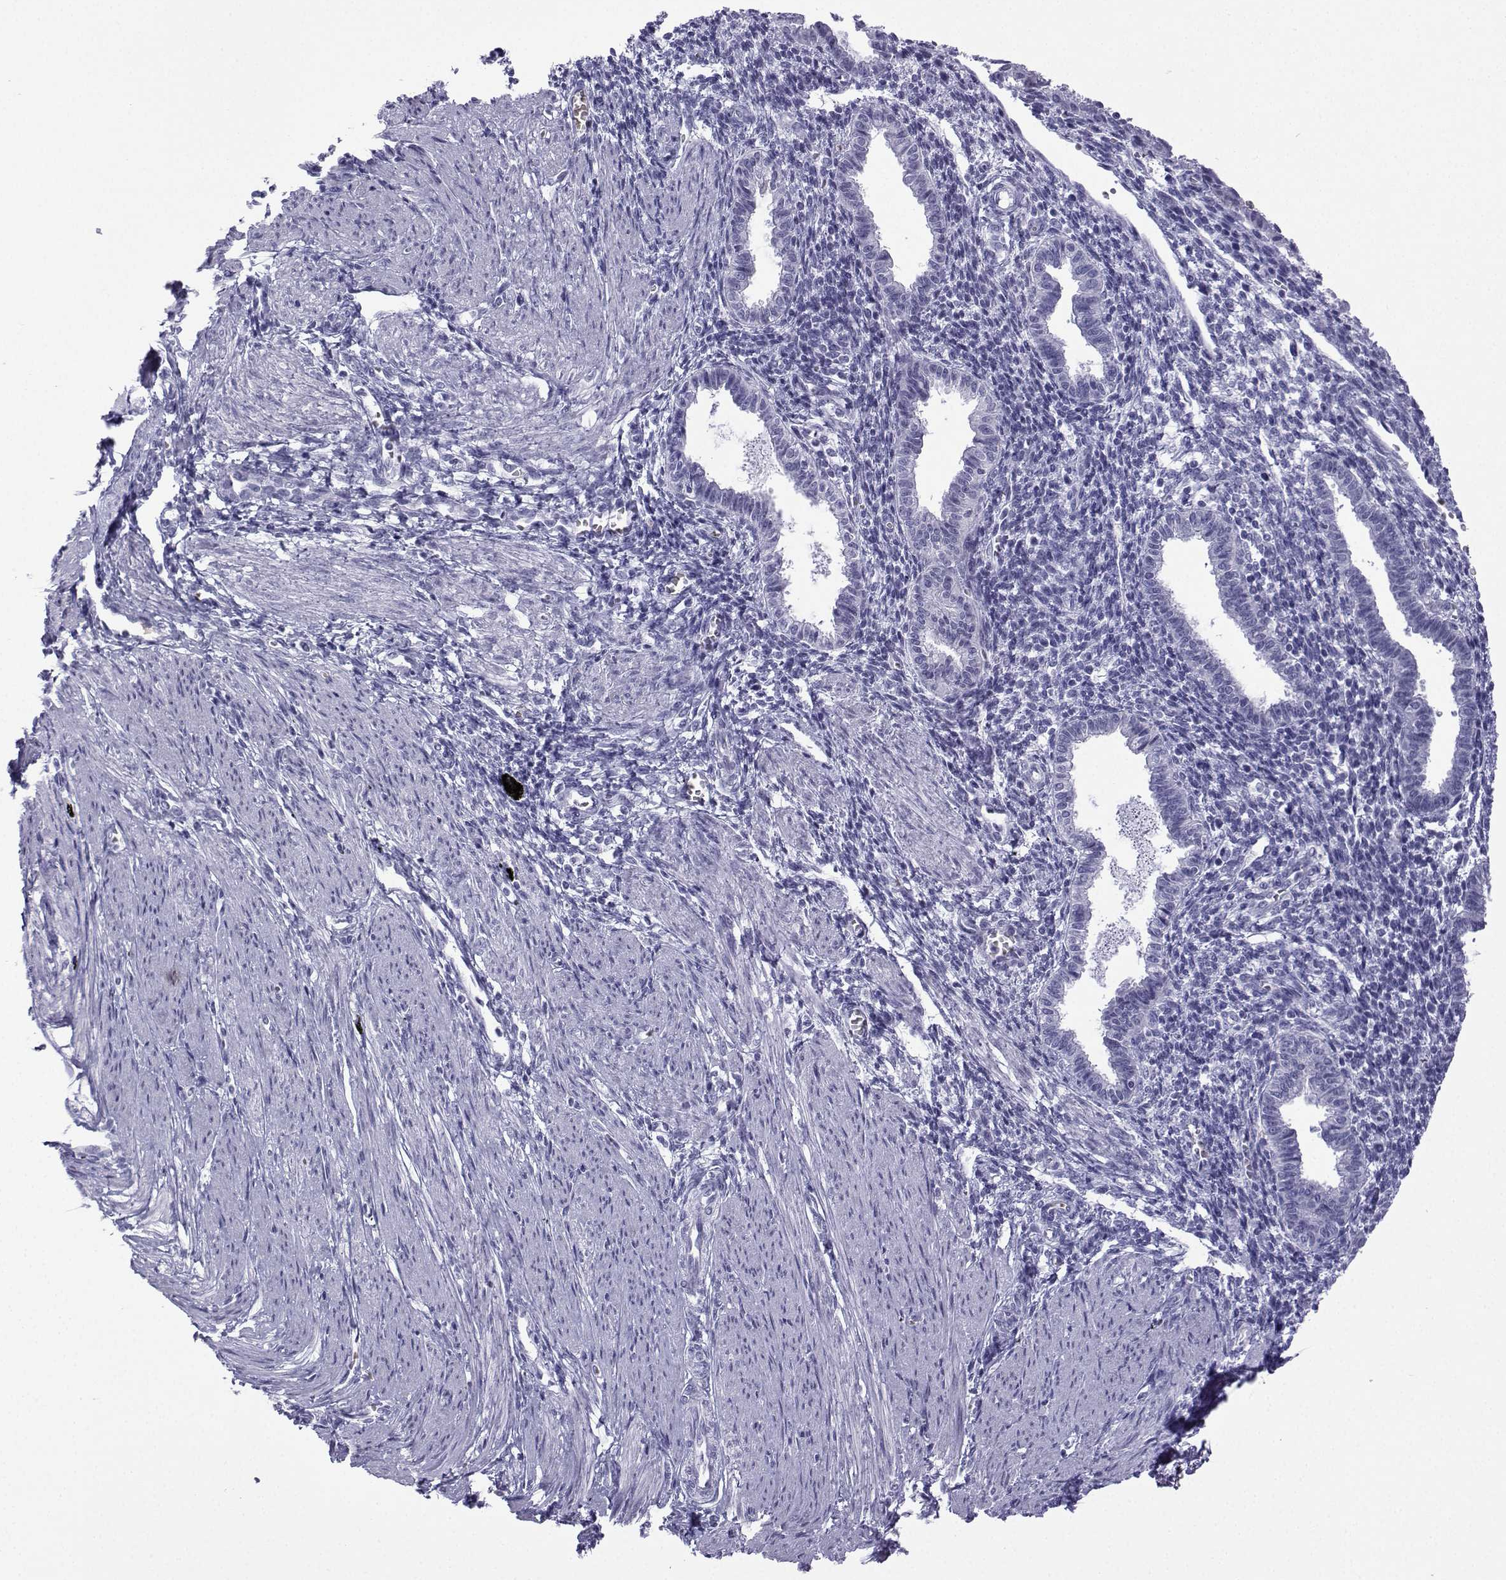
{"staining": {"intensity": "negative", "quantity": "none", "location": "none"}, "tissue": "endometrium", "cell_type": "Cells in endometrial stroma", "image_type": "normal", "snomed": [{"axis": "morphology", "description": "Normal tissue, NOS"}, {"axis": "topography", "description": "Endometrium"}], "caption": "Immunohistochemical staining of unremarkable human endometrium displays no significant positivity in cells in endometrial stroma.", "gene": "TRIM46", "patient": {"sex": "female", "age": 37}}